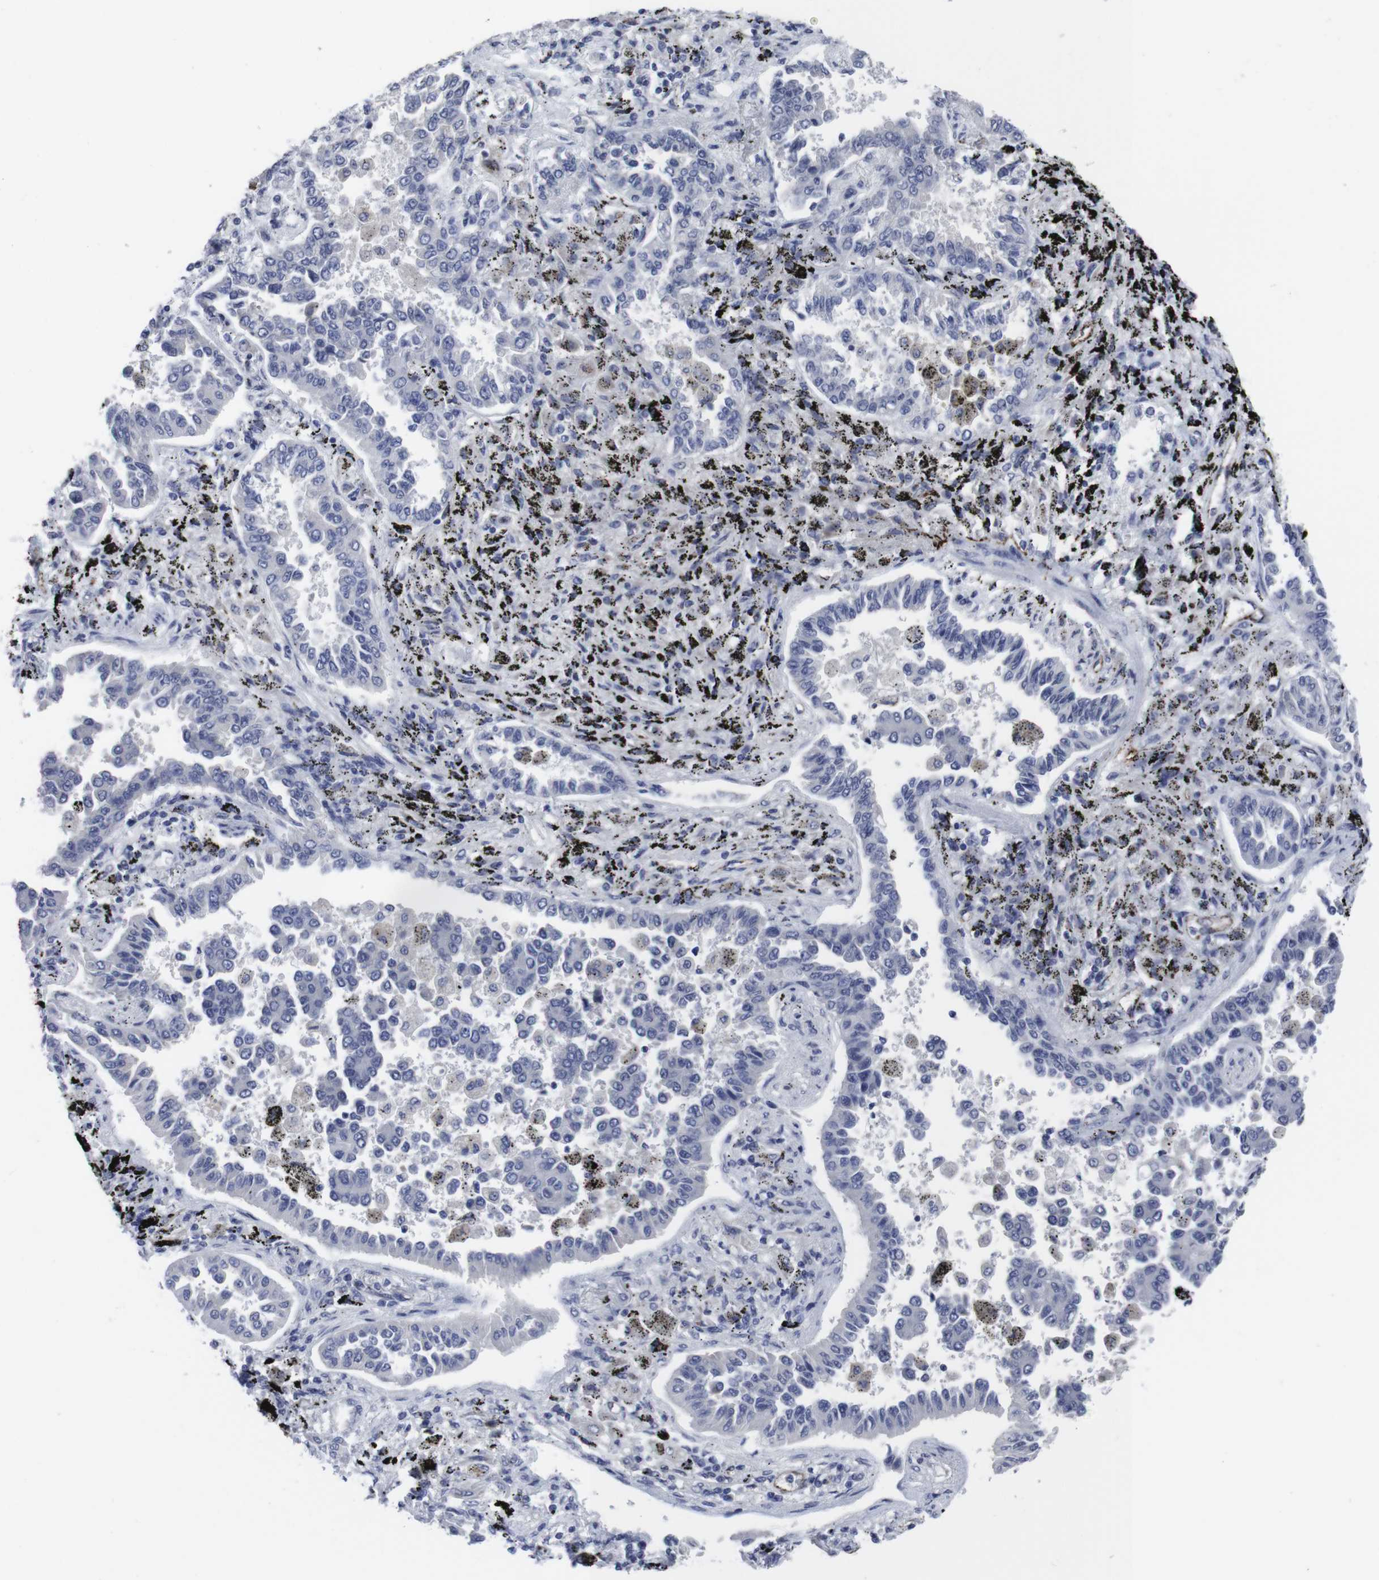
{"staining": {"intensity": "negative", "quantity": "none", "location": "none"}, "tissue": "lung cancer", "cell_type": "Tumor cells", "image_type": "cancer", "snomed": [{"axis": "morphology", "description": "Normal tissue, NOS"}, {"axis": "morphology", "description": "Adenocarcinoma, NOS"}, {"axis": "topography", "description": "Lung"}], "caption": "Immunohistochemistry image of adenocarcinoma (lung) stained for a protein (brown), which shows no staining in tumor cells.", "gene": "SNCG", "patient": {"sex": "male", "age": 59}}